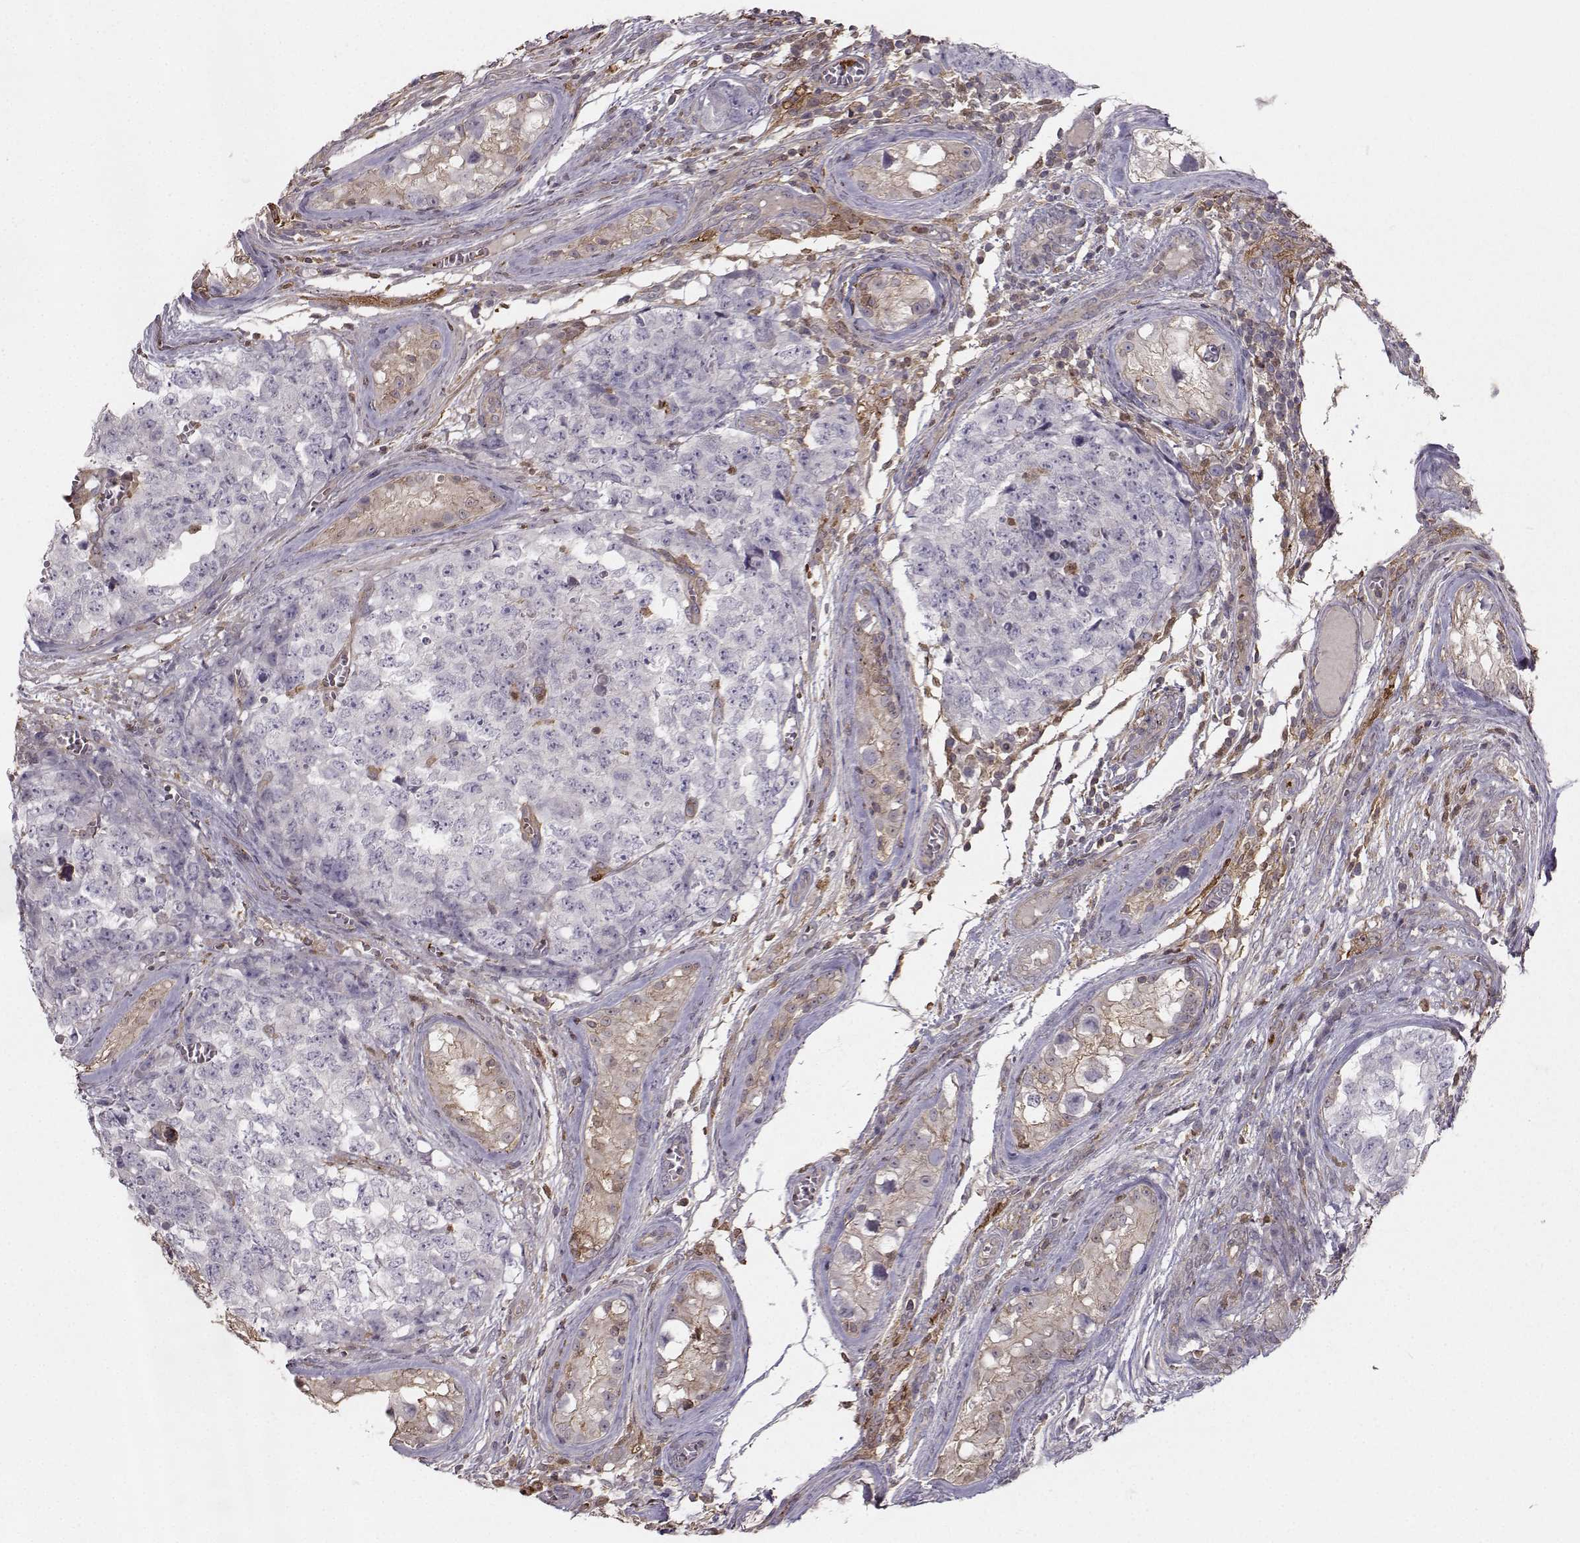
{"staining": {"intensity": "negative", "quantity": "none", "location": "none"}, "tissue": "testis cancer", "cell_type": "Tumor cells", "image_type": "cancer", "snomed": [{"axis": "morphology", "description": "Carcinoma, Embryonal, NOS"}, {"axis": "topography", "description": "Testis"}], "caption": "The image exhibits no staining of tumor cells in testis cancer.", "gene": "ASB16", "patient": {"sex": "male", "age": 23}}